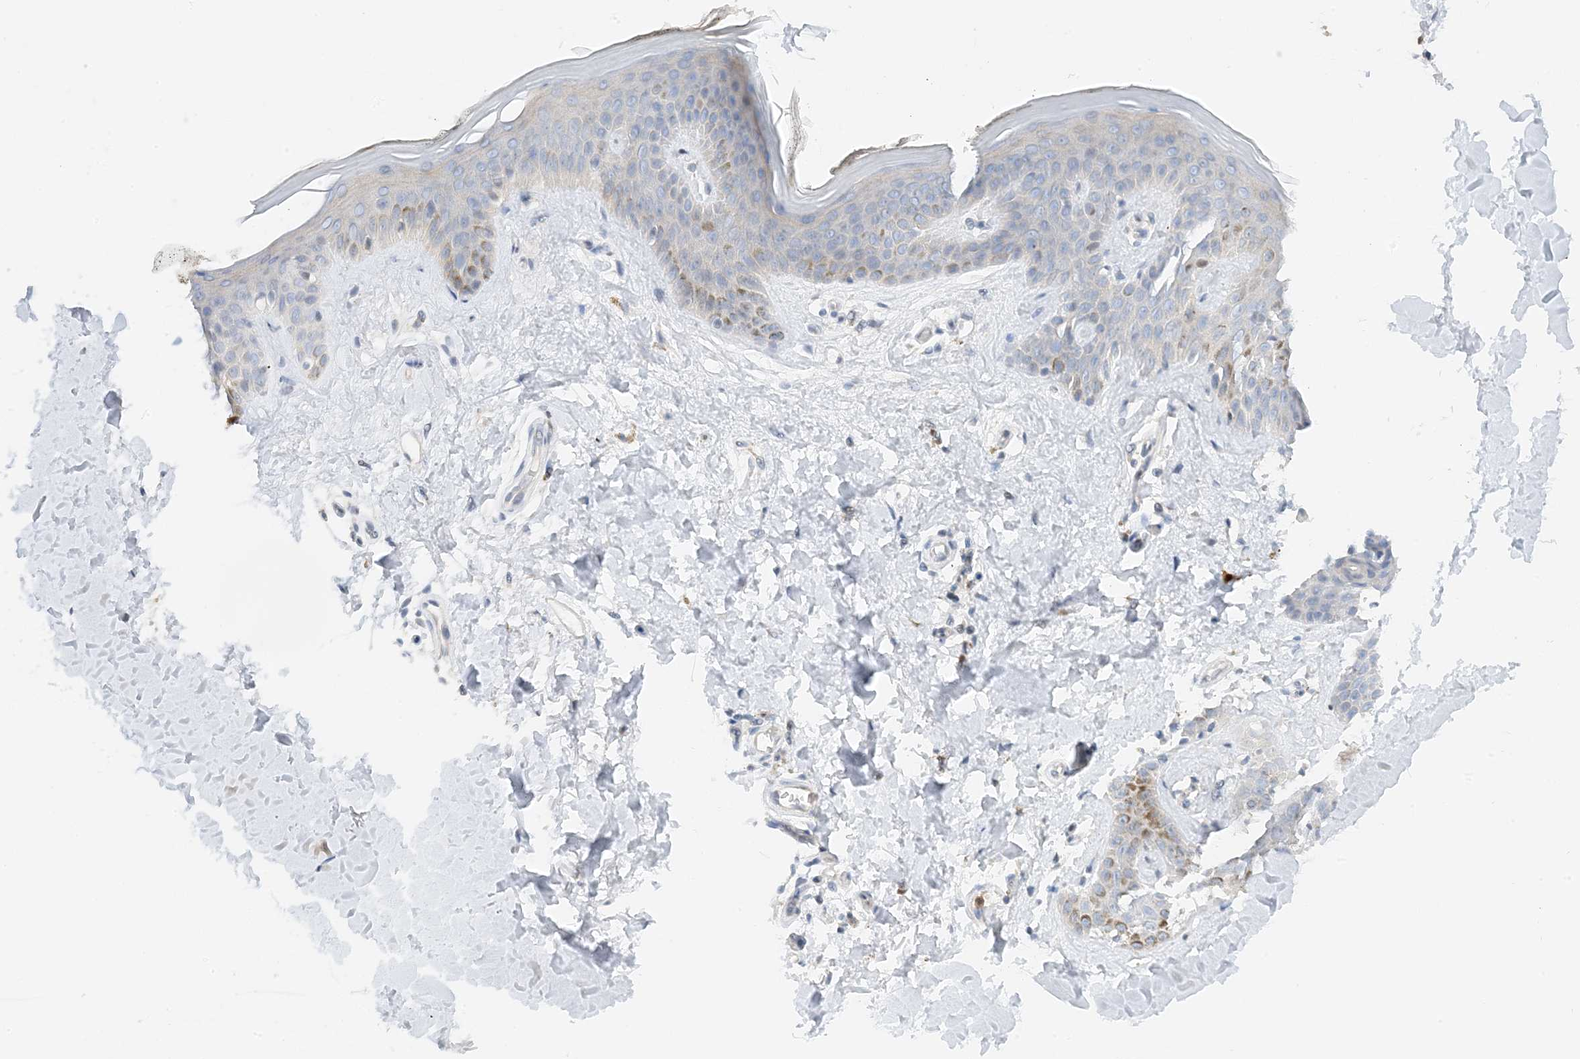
{"staining": {"intensity": "negative", "quantity": "none", "location": "none"}, "tissue": "skin", "cell_type": "Fibroblasts", "image_type": "normal", "snomed": [{"axis": "morphology", "description": "Normal tissue, NOS"}, {"axis": "topography", "description": "Skin"}], "caption": "This is a image of IHC staining of benign skin, which shows no positivity in fibroblasts. (Brightfield microscopy of DAB (3,3'-diaminobenzidine) immunohistochemistry at high magnification).", "gene": "KIFBP", "patient": {"sex": "female", "age": 64}}